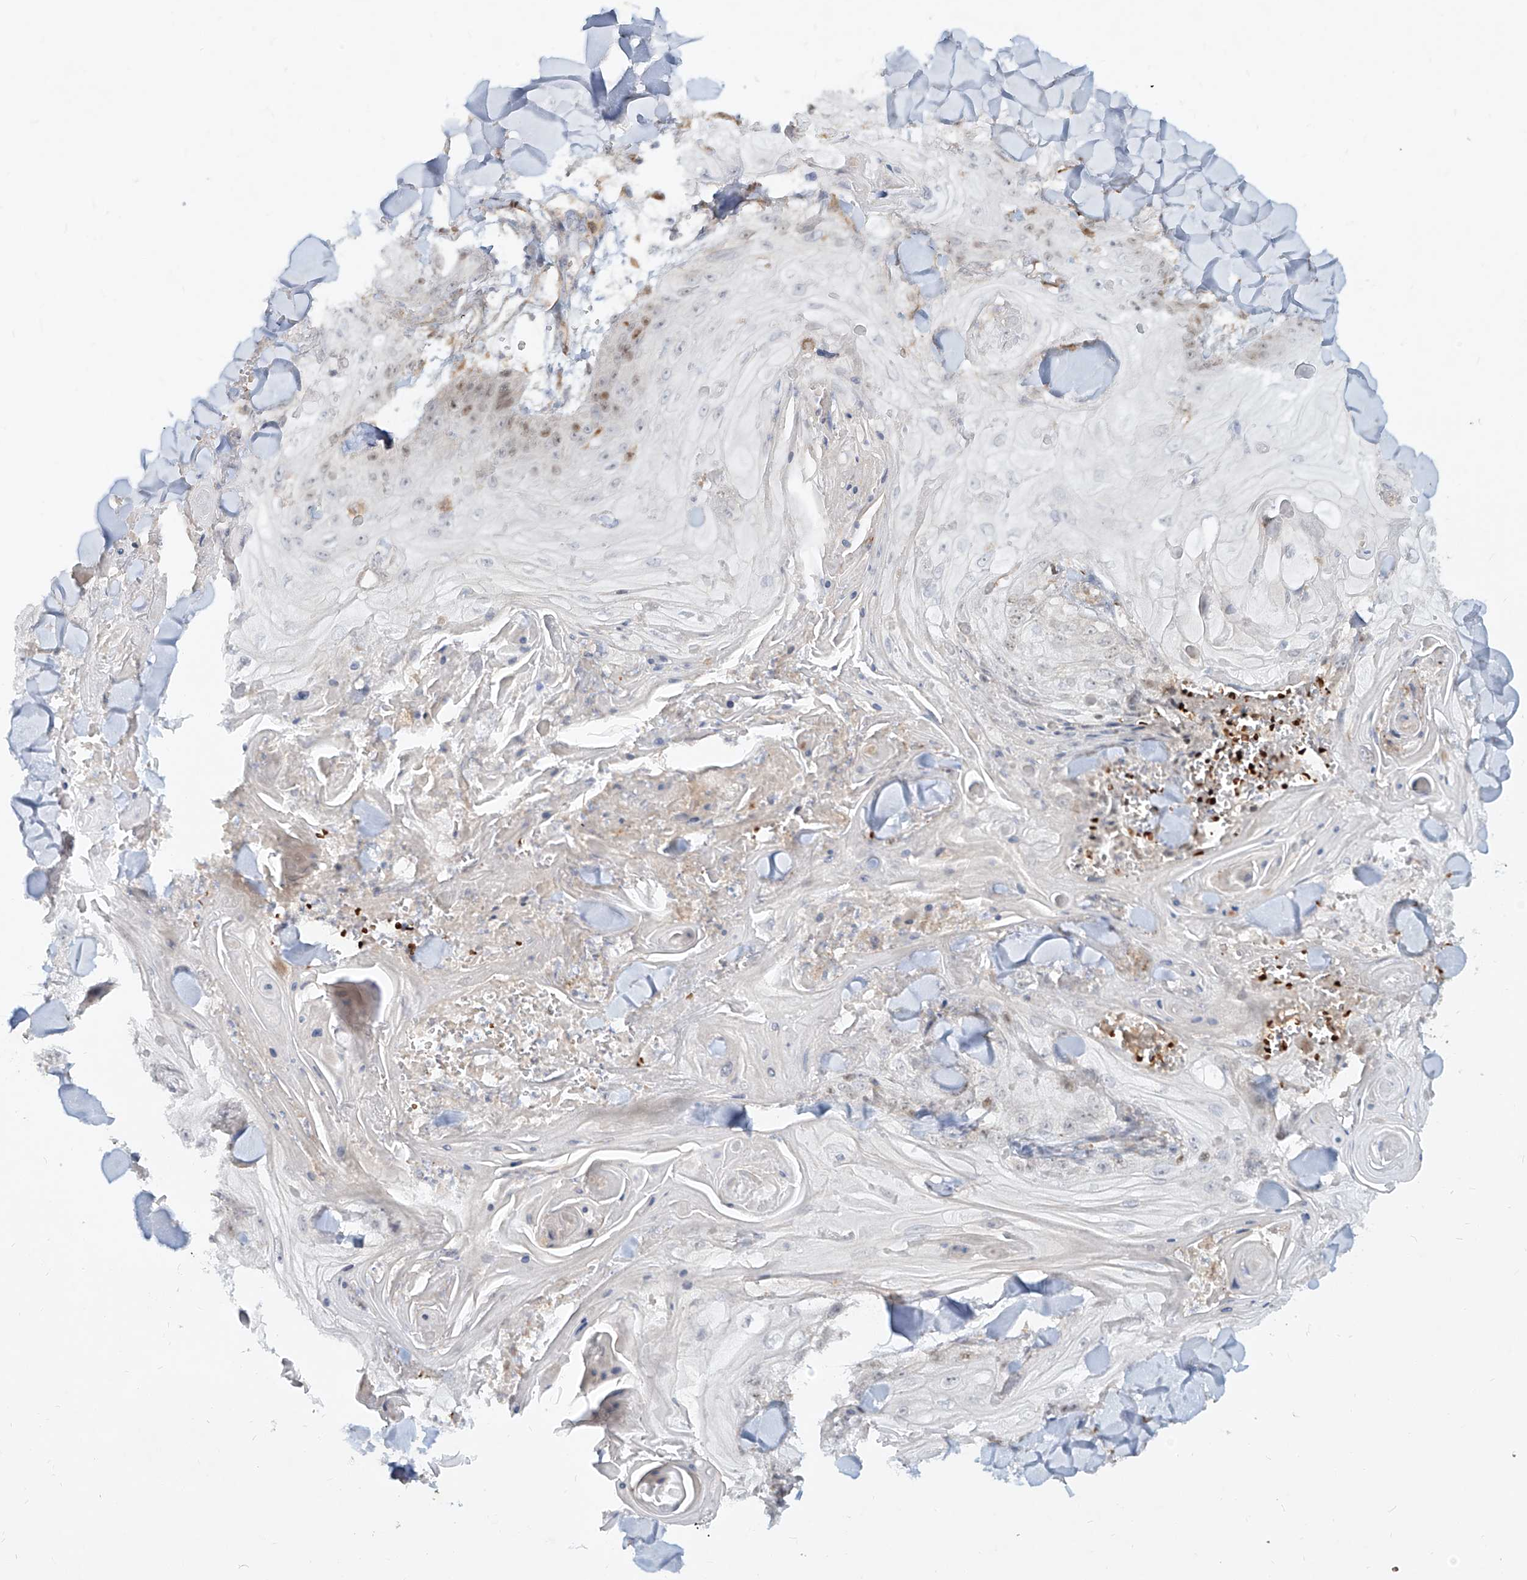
{"staining": {"intensity": "negative", "quantity": "none", "location": "none"}, "tissue": "skin cancer", "cell_type": "Tumor cells", "image_type": "cancer", "snomed": [{"axis": "morphology", "description": "Squamous cell carcinoma, NOS"}, {"axis": "topography", "description": "Skin"}], "caption": "Tumor cells are negative for protein expression in human skin cancer.", "gene": "FGD2", "patient": {"sex": "male", "age": 74}}